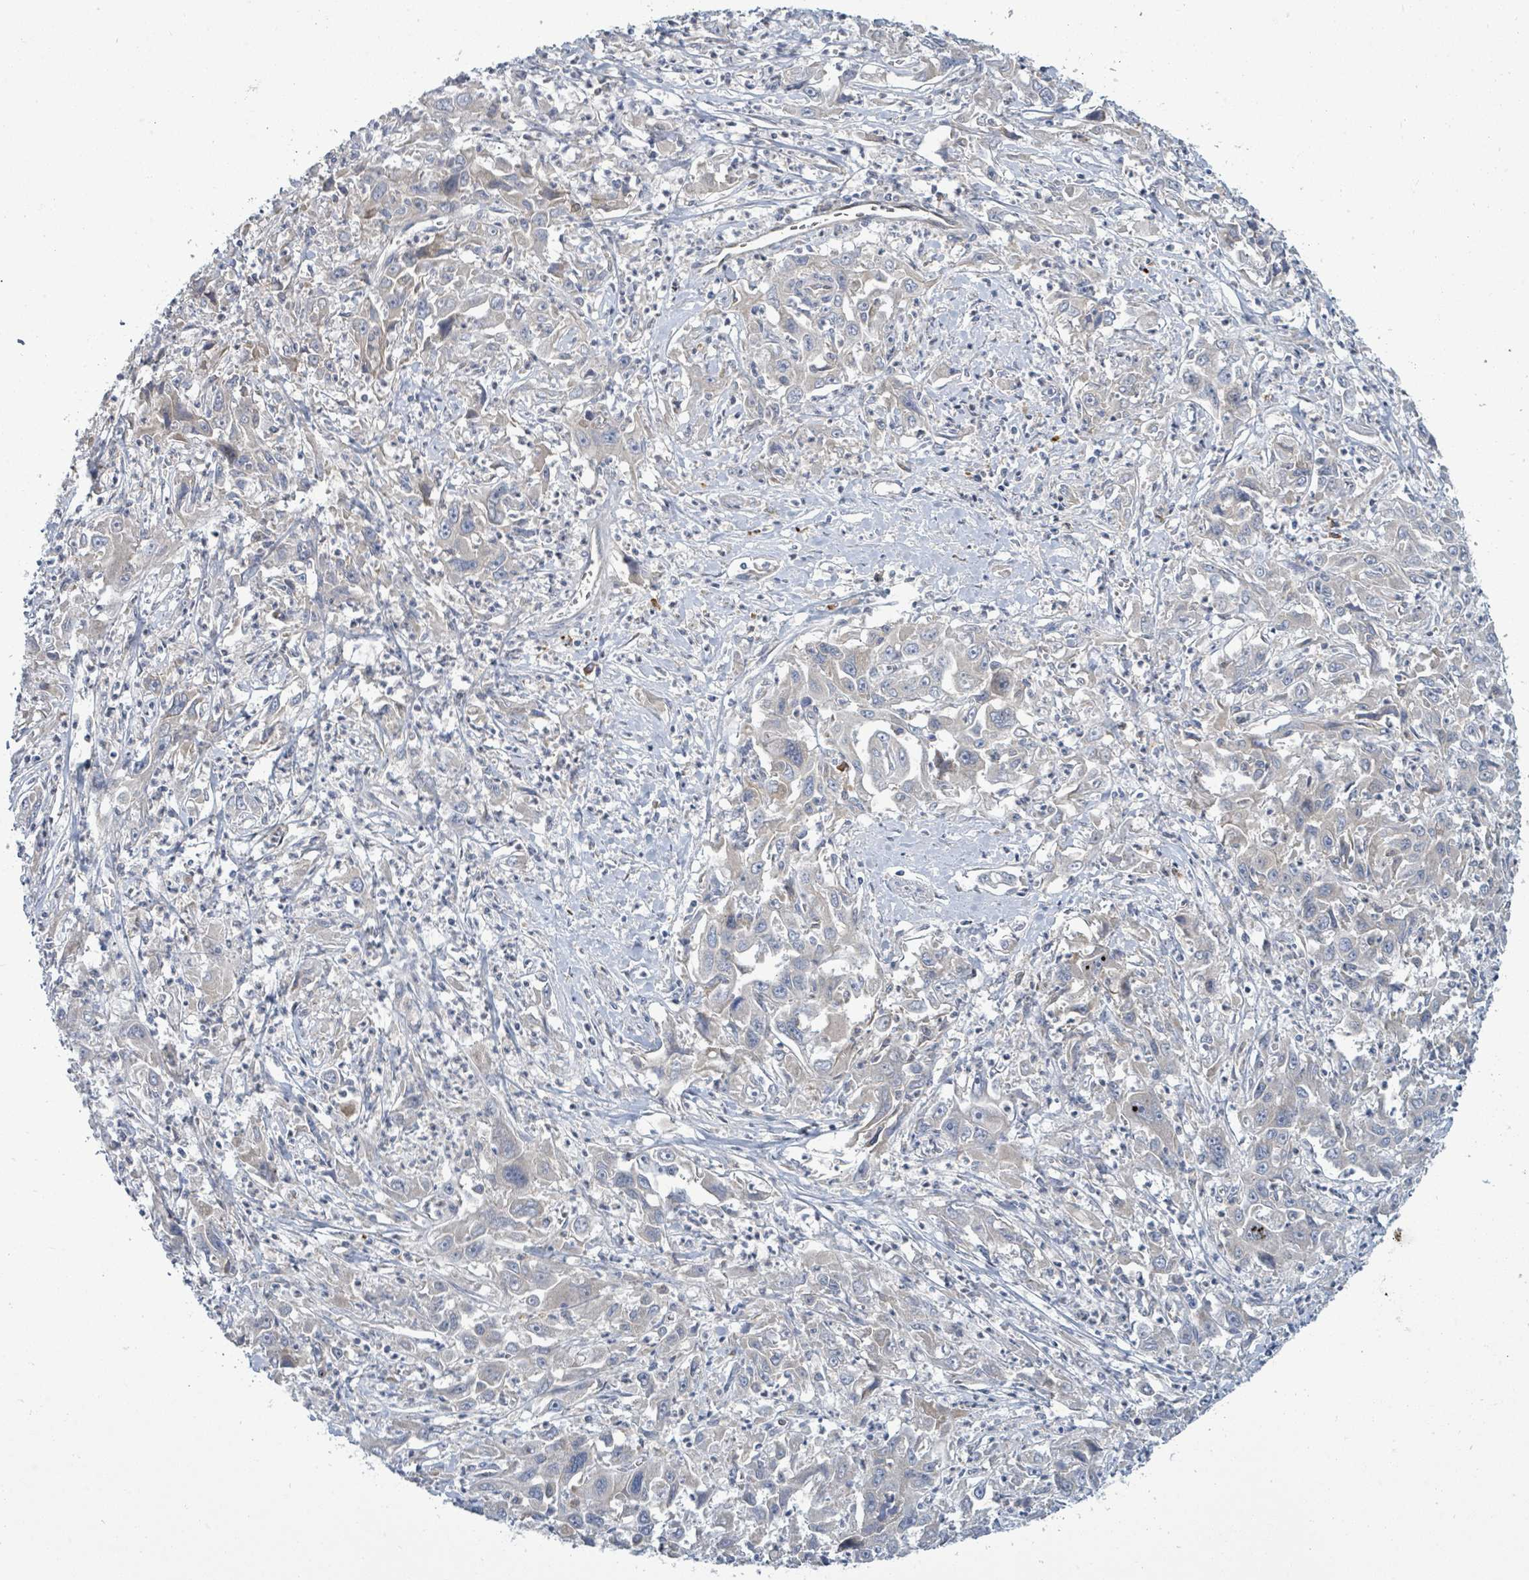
{"staining": {"intensity": "negative", "quantity": "none", "location": "none"}, "tissue": "liver cancer", "cell_type": "Tumor cells", "image_type": "cancer", "snomed": [{"axis": "morphology", "description": "Carcinoma, Hepatocellular, NOS"}, {"axis": "topography", "description": "Liver"}], "caption": "The IHC photomicrograph has no significant expression in tumor cells of liver cancer tissue.", "gene": "SIRPB1", "patient": {"sex": "male", "age": 63}}